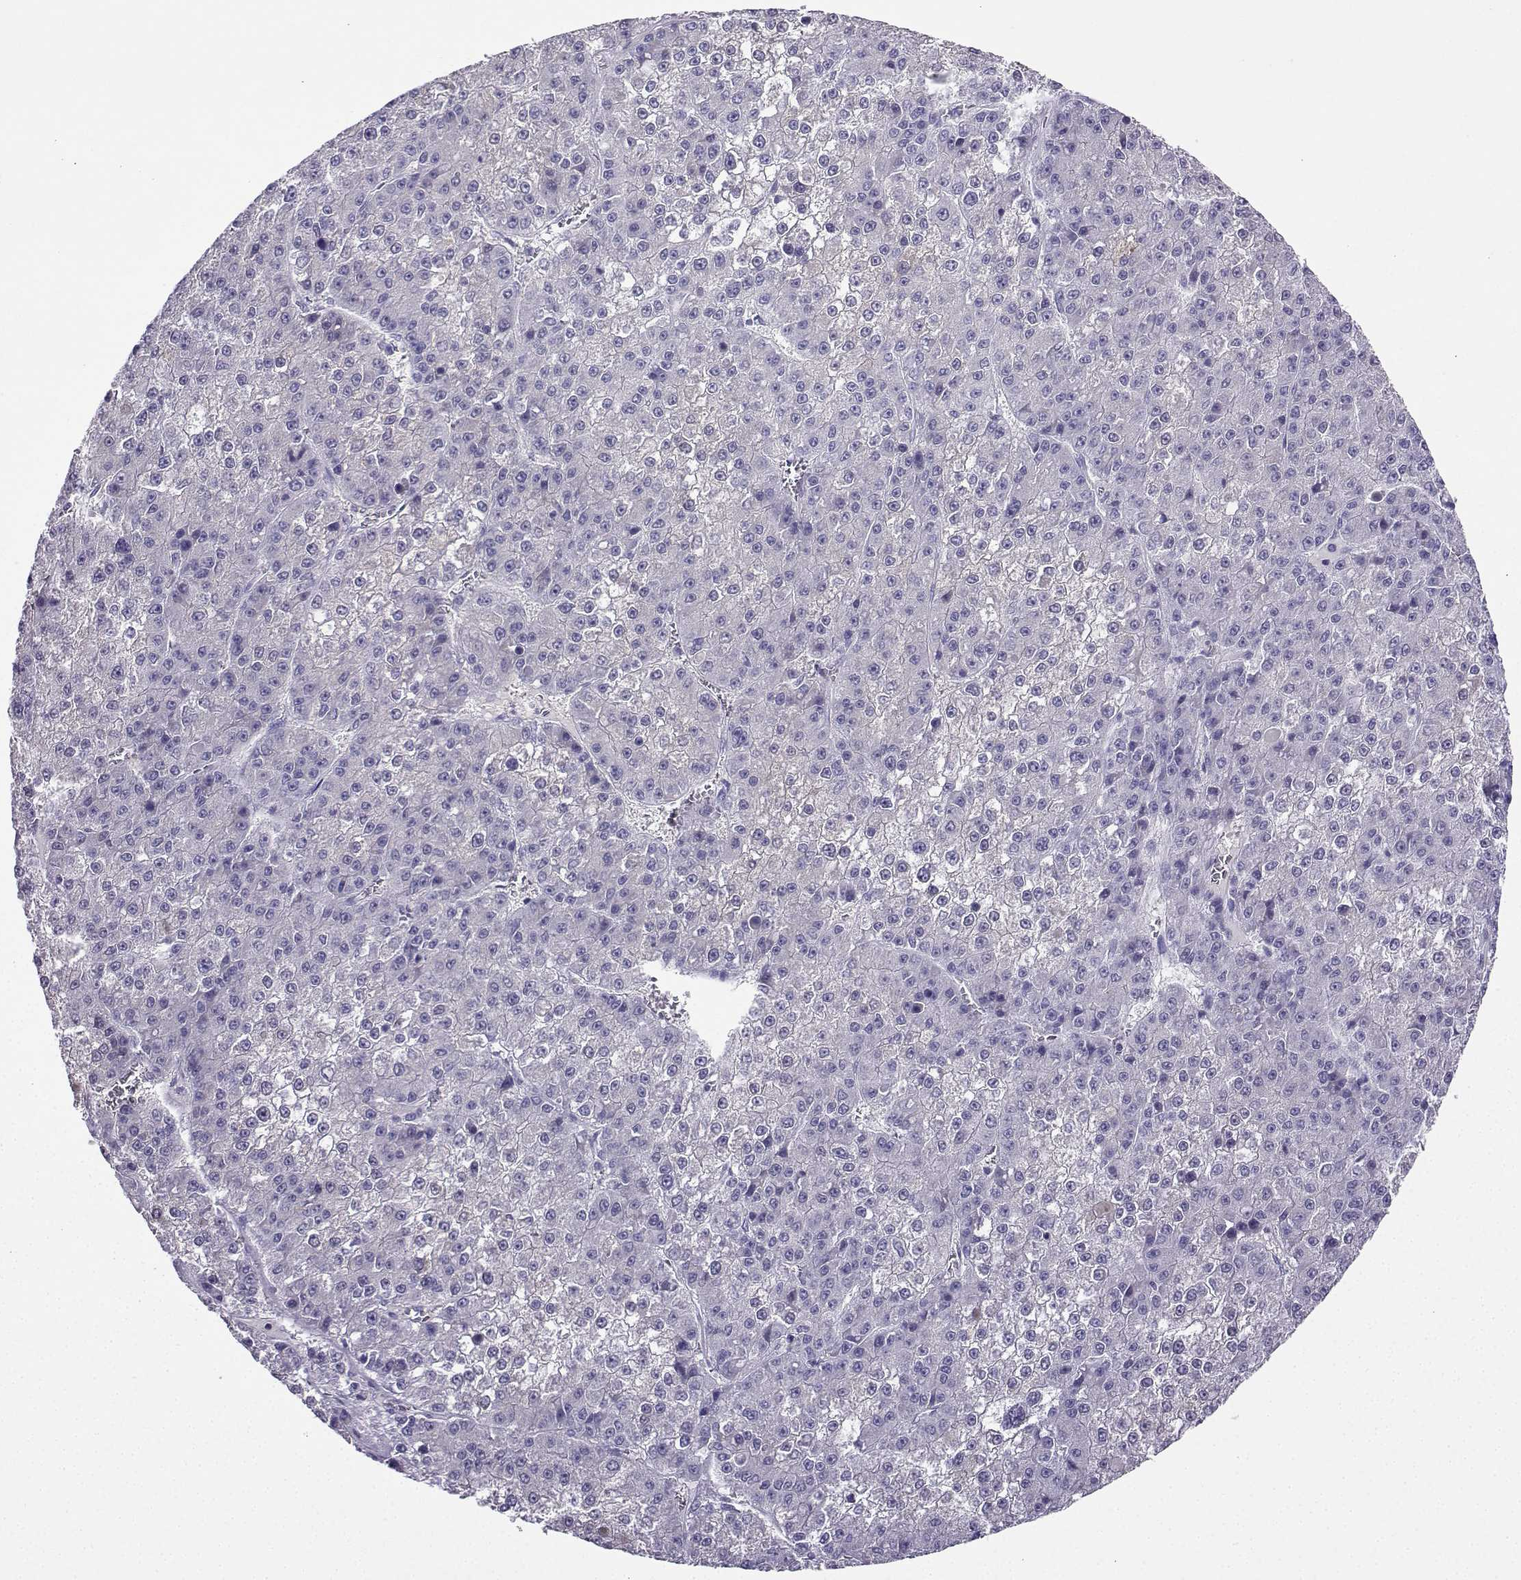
{"staining": {"intensity": "negative", "quantity": "none", "location": "none"}, "tissue": "liver cancer", "cell_type": "Tumor cells", "image_type": "cancer", "snomed": [{"axis": "morphology", "description": "Carcinoma, Hepatocellular, NOS"}, {"axis": "topography", "description": "Liver"}], "caption": "Human hepatocellular carcinoma (liver) stained for a protein using immunohistochemistry (IHC) displays no staining in tumor cells.", "gene": "LINGO1", "patient": {"sex": "female", "age": 73}}